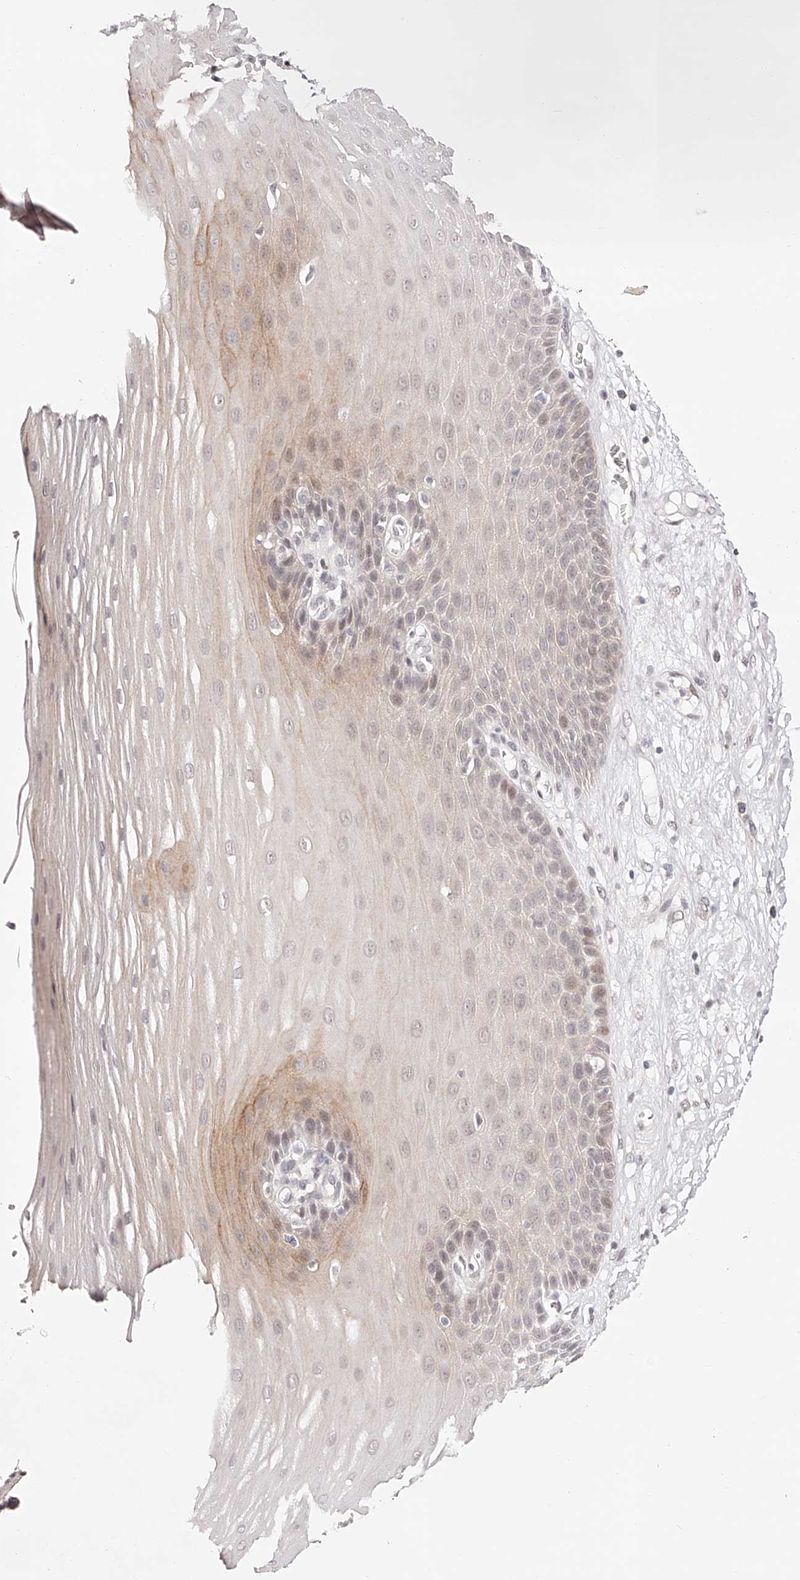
{"staining": {"intensity": "weak", "quantity": "<25%", "location": "cytoplasmic/membranous,nuclear"}, "tissue": "esophagus", "cell_type": "Squamous epithelial cells", "image_type": "normal", "snomed": [{"axis": "morphology", "description": "Normal tissue, NOS"}, {"axis": "topography", "description": "Esophagus"}], "caption": "Immunohistochemistry (IHC) histopathology image of normal esophagus stained for a protein (brown), which displays no staining in squamous epithelial cells.", "gene": "USF3", "patient": {"sex": "male", "age": 62}}